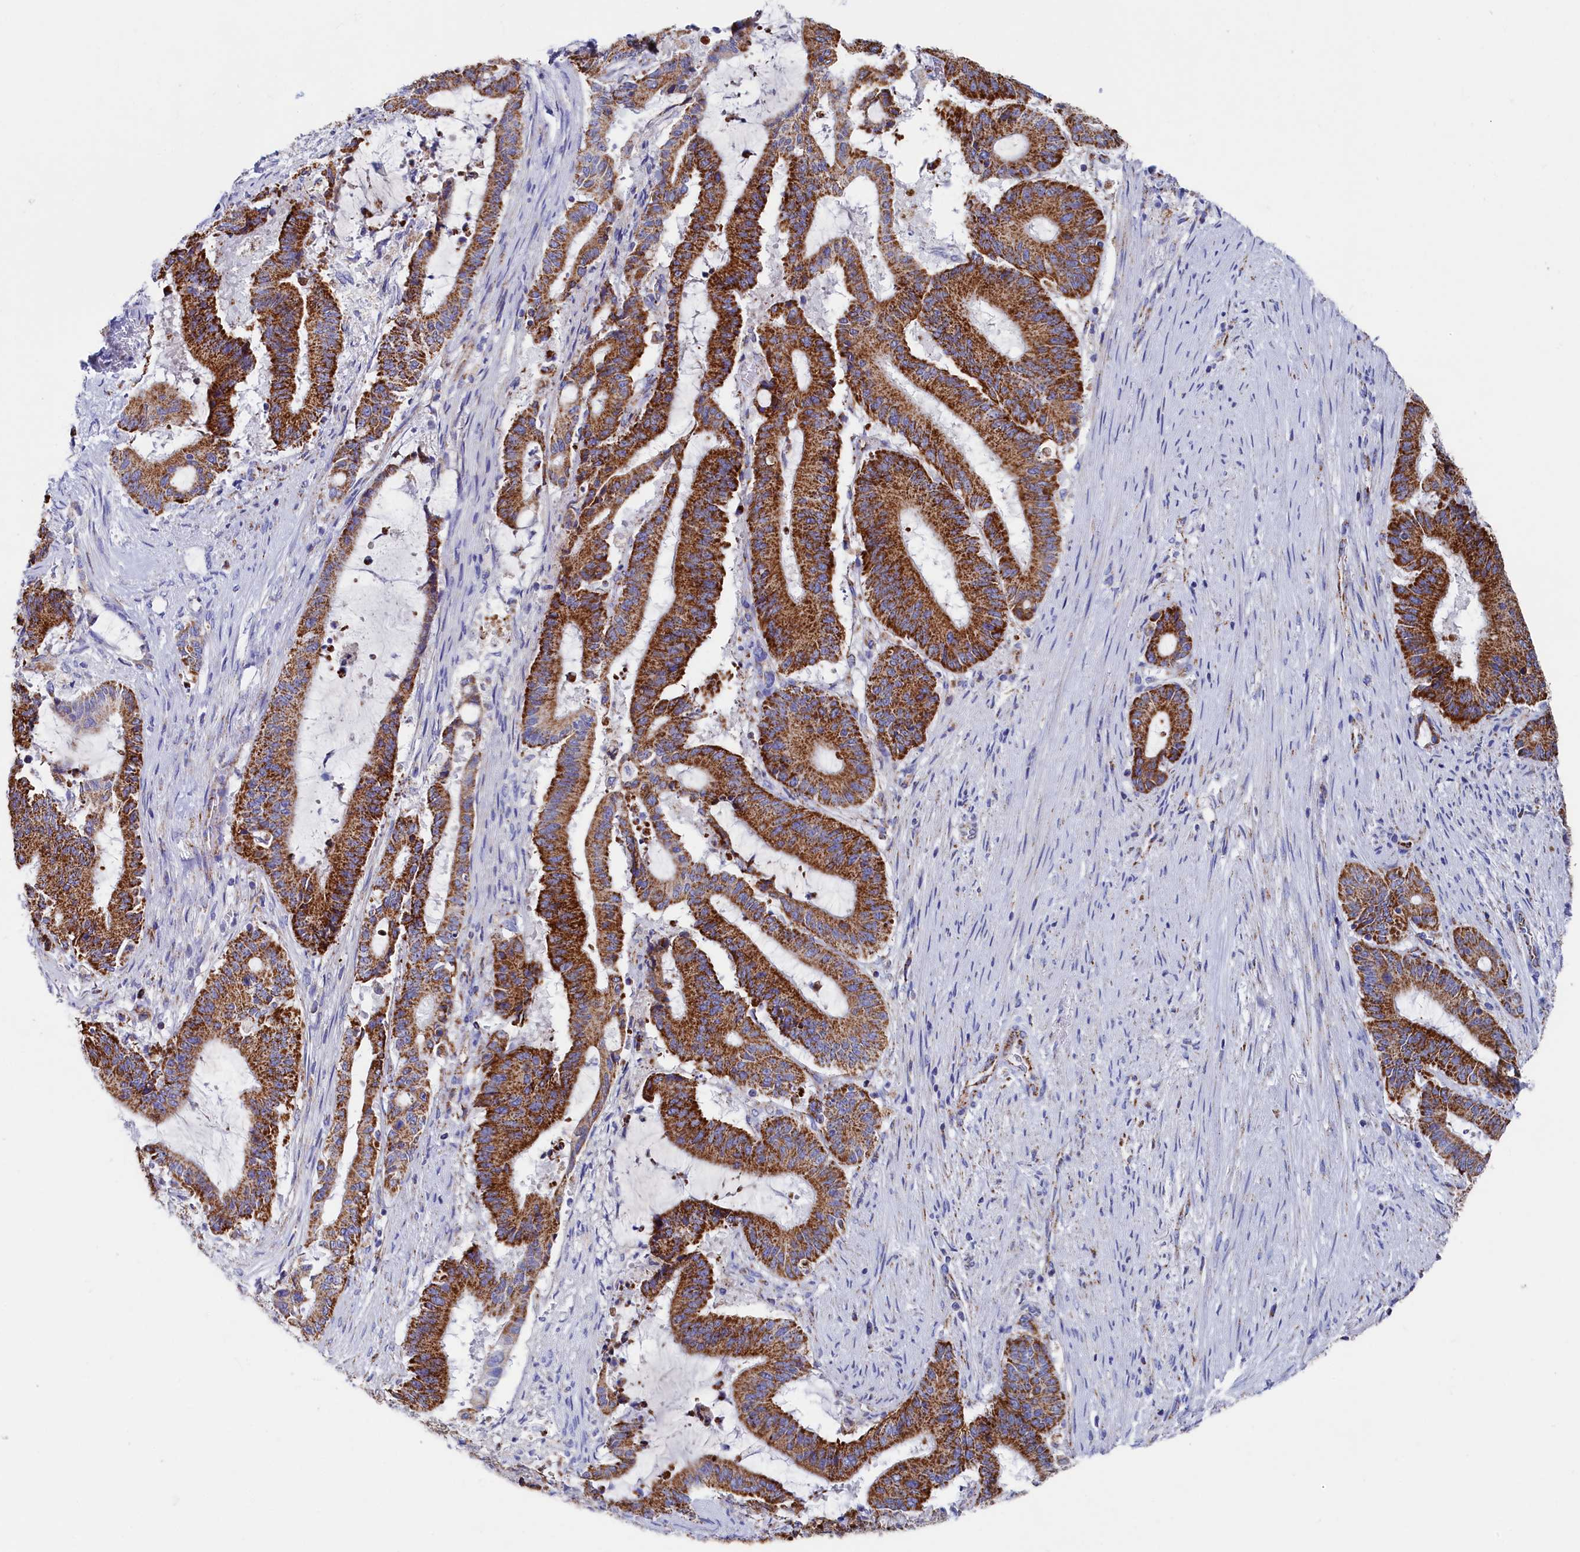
{"staining": {"intensity": "moderate", "quantity": ">75%", "location": "cytoplasmic/membranous"}, "tissue": "liver cancer", "cell_type": "Tumor cells", "image_type": "cancer", "snomed": [{"axis": "morphology", "description": "Normal tissue, NOS"}, {"axis": "morphology", "description": "Cholangiocarcinoma"}, {"axis": "topography", "description": "Liver"}, {"axis": "topography", "description": "Peripheral nerve tissue"}], "caption": "The image displays immunohistochemical staining of cholangiocarcinoma (liver). There is moderate cytoplasmic/membranous positivity is appreciated in about >75% of tumor cells.", "gene": "MMAB", "patient": {"sex": "female", "age": 73}}